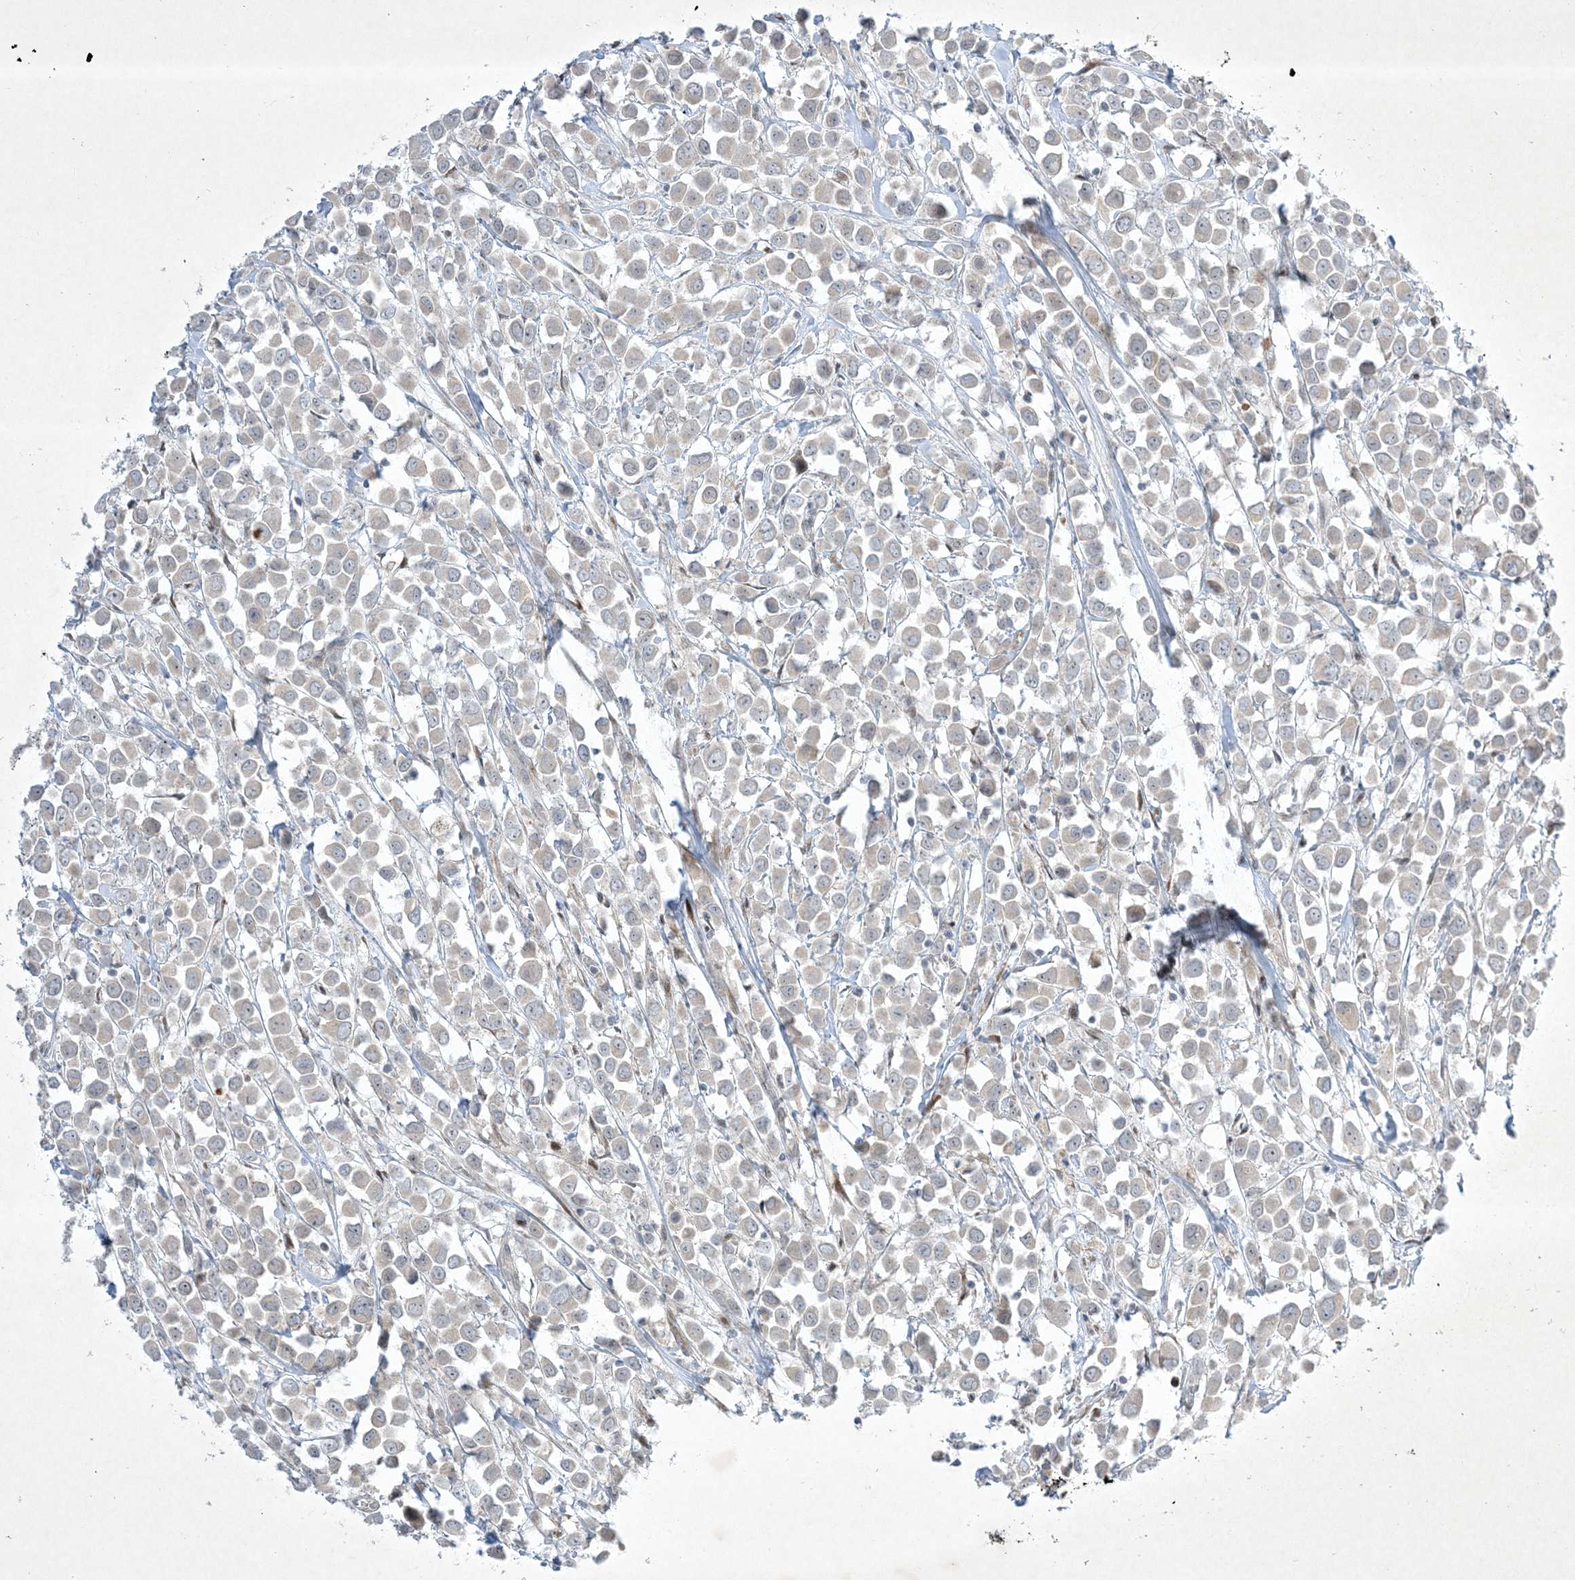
{"staining": {"intensity": "negative", "quantity": "none", "location": "none"}, "tissue": "breast cancer", "cell_type": "Tumor cells", "image_type": "cancer", "snomed": [{"axis": "morphology", "description": "Duct carcinoma"}, {"axis": "topography", "description": "Breast"}], "caption": "Immunohistochemical staining of breast cancer (invasive ductal carcinoma) exhibits no significant staining in tumor cells.", "gene": "SOGA3", "patient": {"sex": "female", "age": 61}}